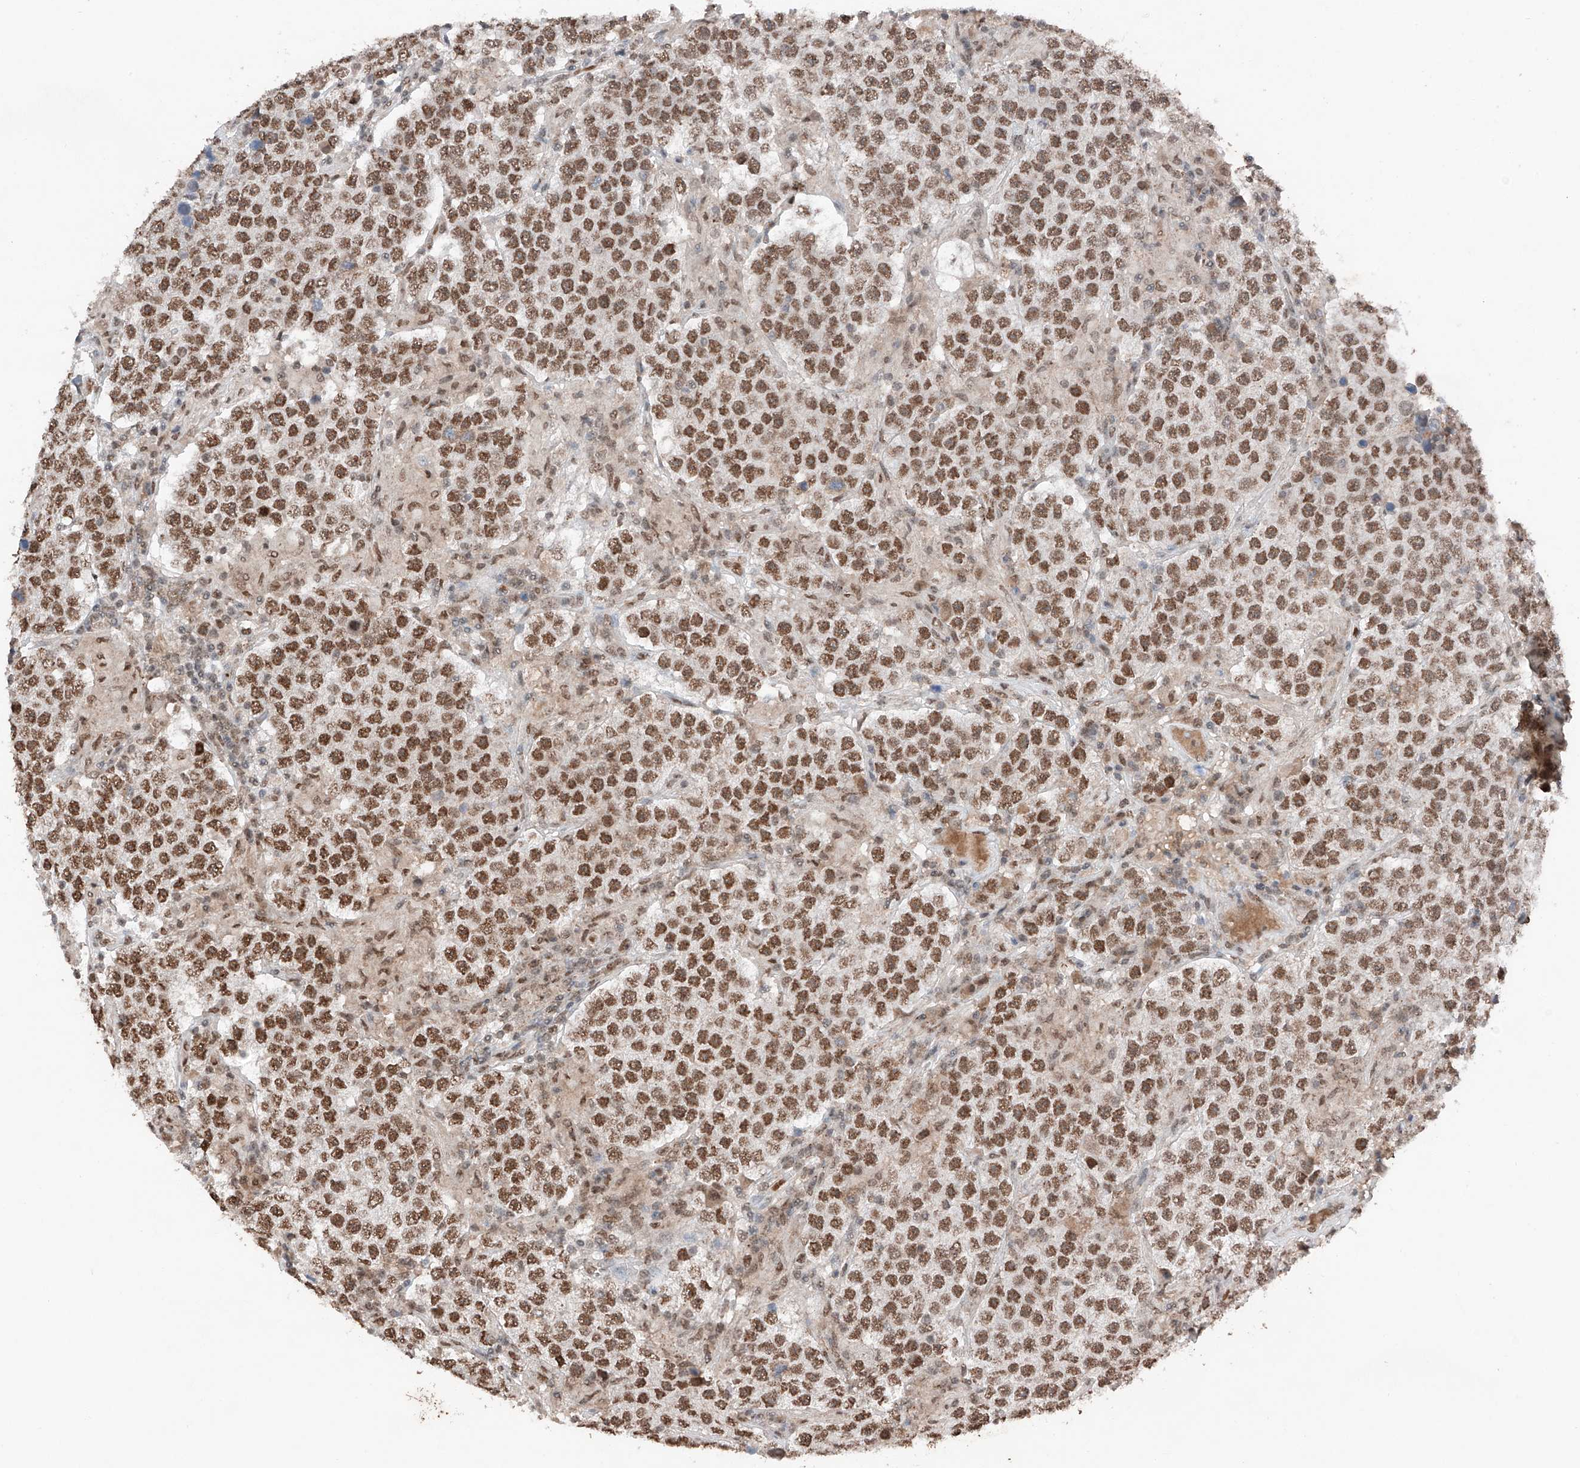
{"staining": {"intensity": "strong", "quantity": ">75%", "location": "nuclear"}, "tissue": "testis cancer", "cell_type": "Tumor cells", "image_type": "cancer", "snomed": [{"axis": "morphology", "description": "Normal tissue, NOS"}, {"axis": "morphology", "description": "Urothelial carcinoma, High grade"}, {"axis": "morphology", "description": "Seminoma, NOS"}, {"axis": "morphology", "description": "Carcinoma, Embryonal, NOS"}, {"axis": "topography", "description": "Urinary bladder"}, {"axis": "topography", "description": "Testis"}], "caption": "Urothelial carcinoma (high-grade) (testis) tissue demonstrates strong nuclear staining in about >75% of tumor cells", "gene": "TBX4", "patient": {"sex": "male", "age": 41}}